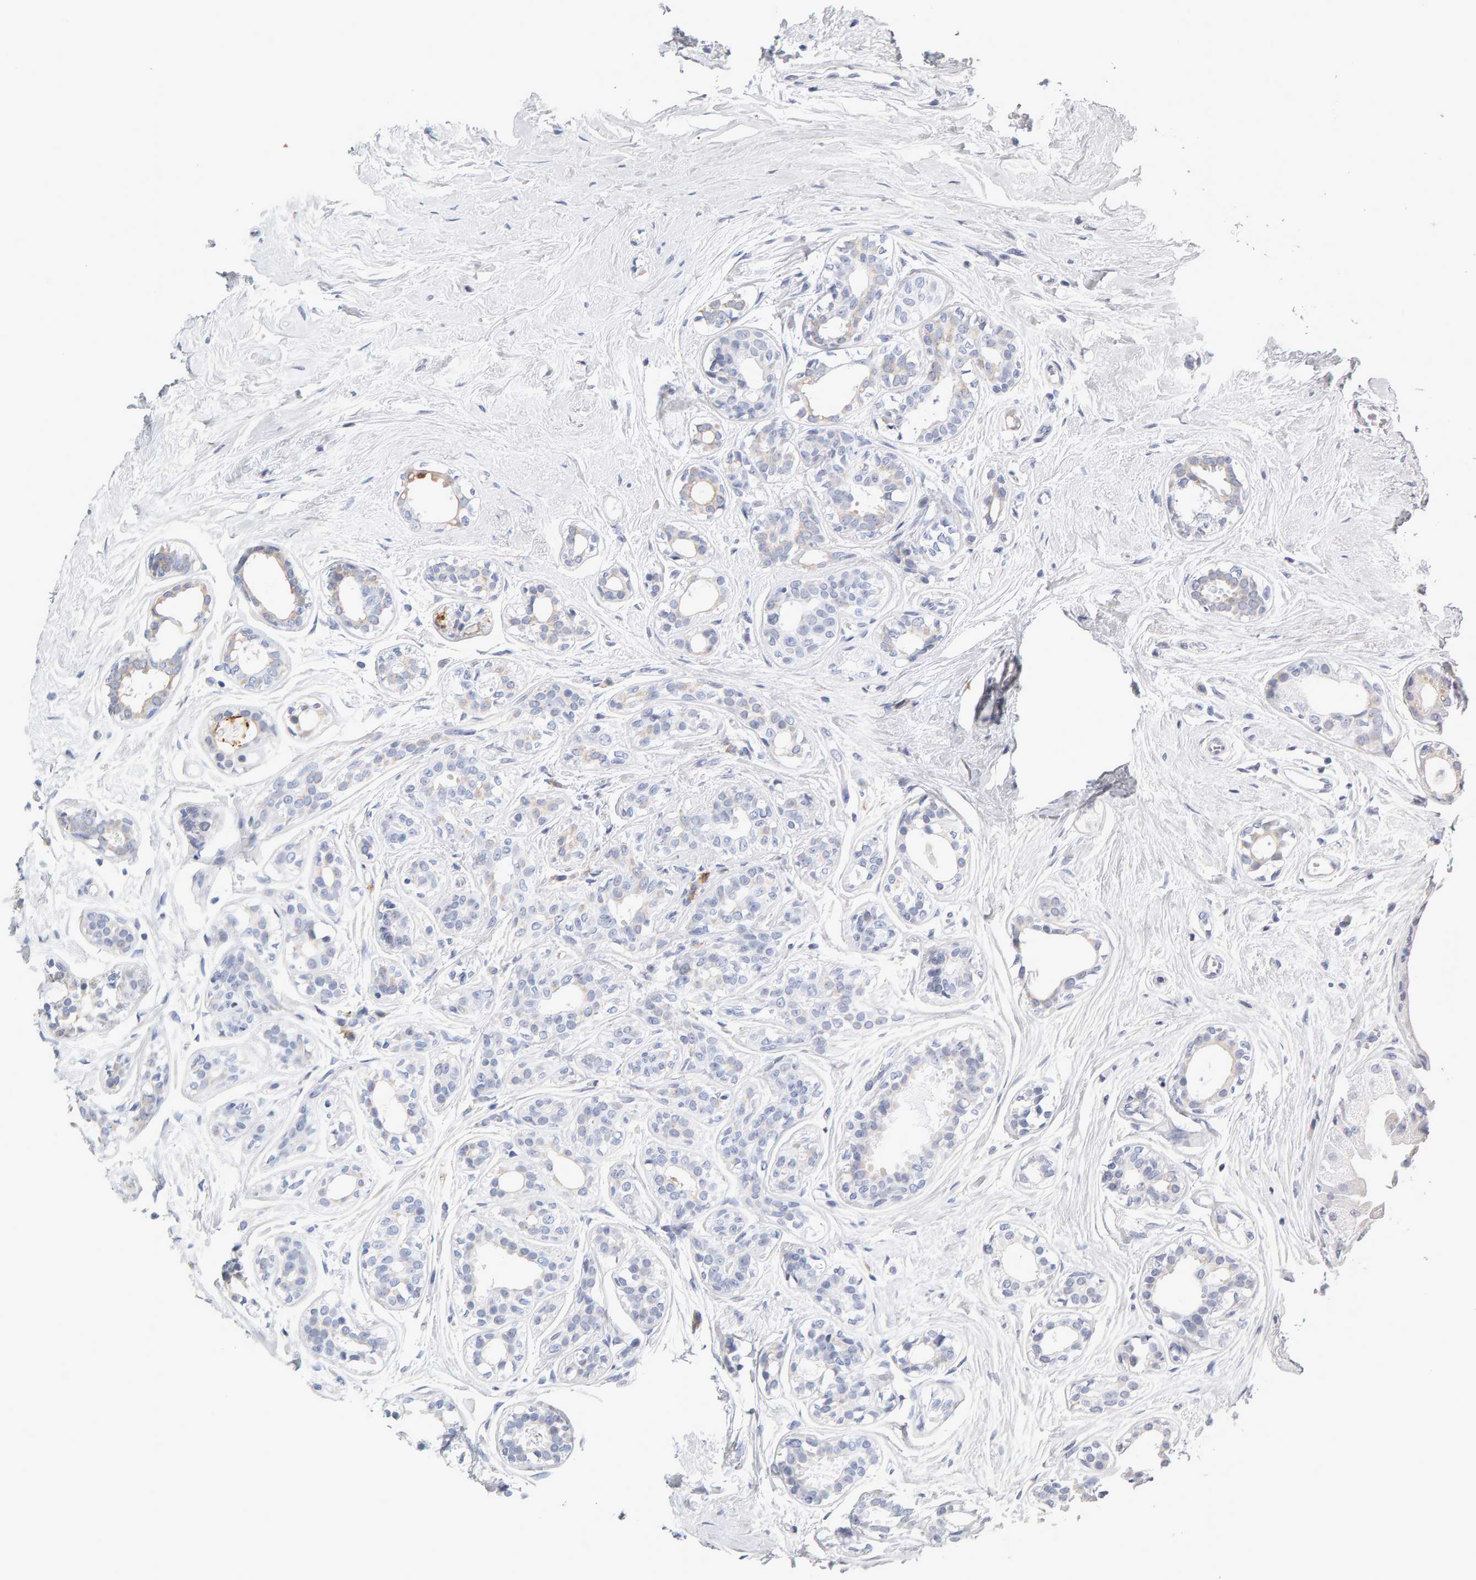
{"staining": {"intensity": "negative", "quantity": "none", "location": "none"}, "tissue": "breast cancer", "cell_type": "Tumor cells", "image_type": "cancer", "snomed": [{"axis": "morphology", "description": "Duct carcinoma"}, {"axis": "topography", "description": "Breast"}], "caption": "Micrograph shows no protein positivity in tumor cells of breast cancer tissue.", "gene": "ENGASE", "patient": {"sex": "female", "age": 55}}